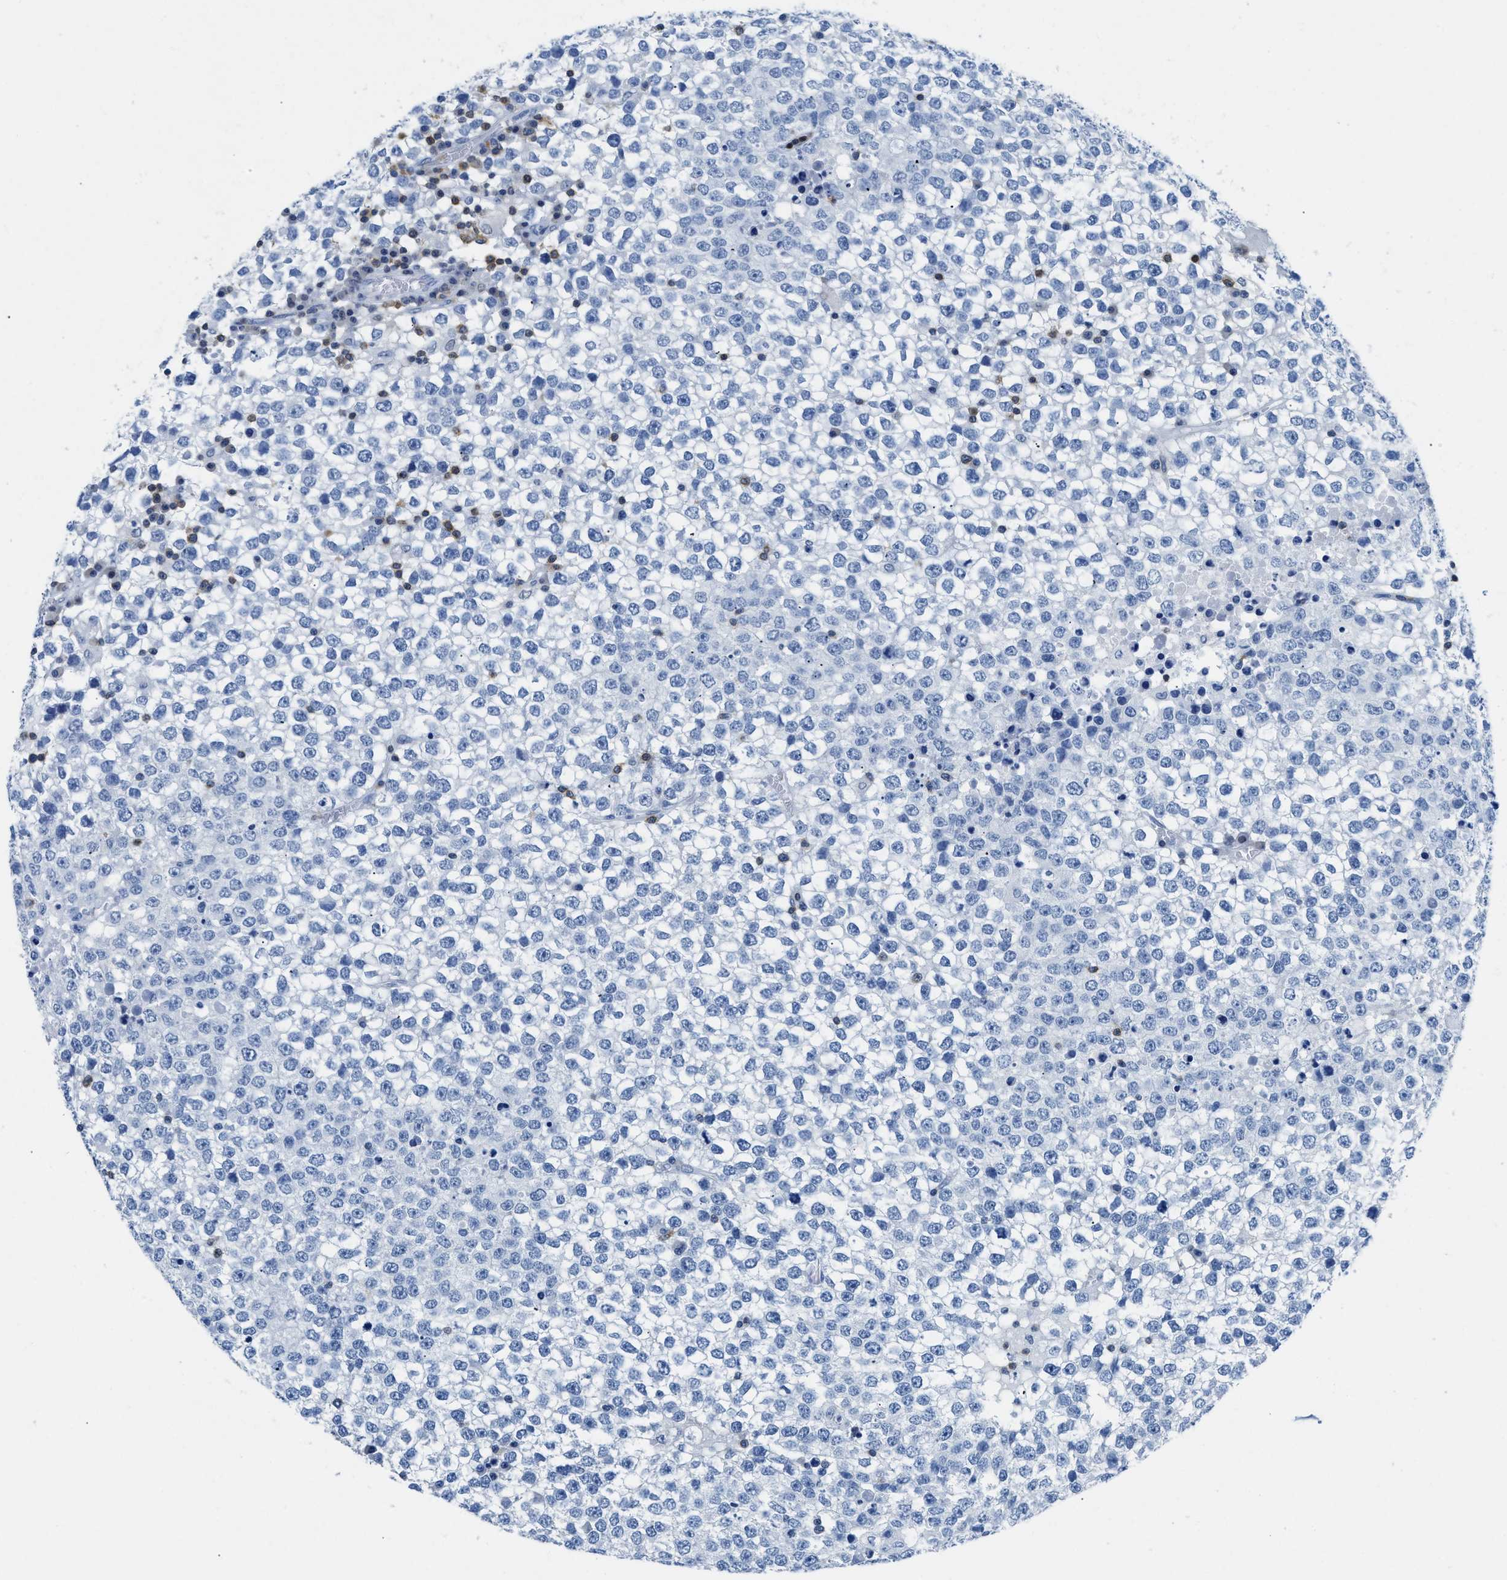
{"staining": {"intensity": "negative", "quantity": "none", "location": "none"}, "tissue": "testis cancer", "cell_type": "Tumor cells", "image_type": "cancer", "snomed": [{"axis": "morphology", "description": "Seminoma, NOS"}, {"axis": "topography", "description": "Testis"}], "caption": "IHC photomicrograph of neoplastic tissue: human testis seminoma stained with DAB displays no significant protein positivity in tumor cells.", "gene": "NFATC2", "patient": {"sex": "male", "age": 65}}